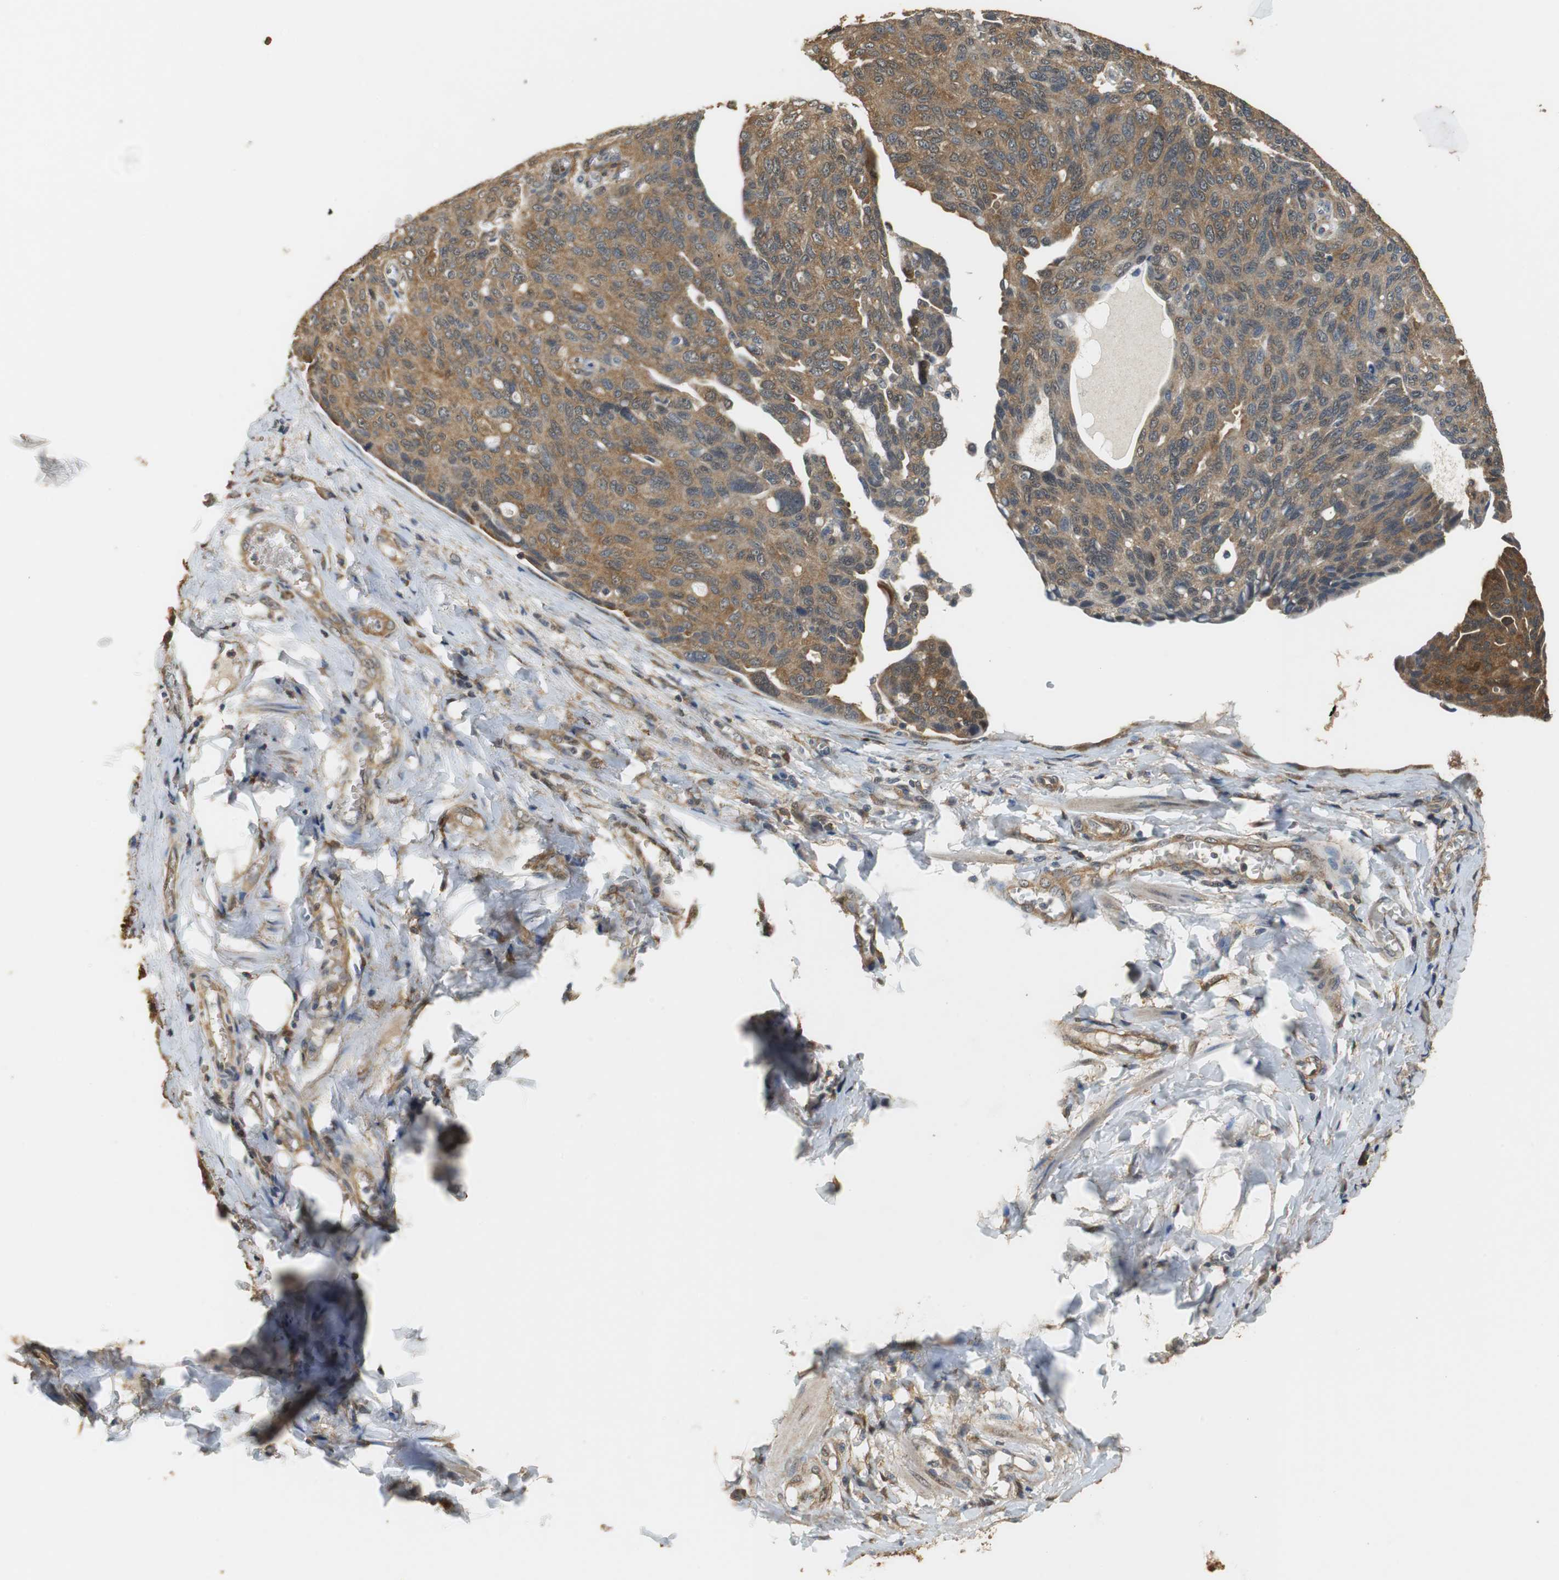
{"staining": {"intensity": "moderate", "quantity": ">75%", "location": "cytoplasmic/membranous"}, "tissue": "ovarian cancer", "cell_type": "Tumor cells", "image_type": "cancer", "snomed": [{"axis": "morphology", "description": "Carcinoma, endometroid"}, {"axis": "topography", "description": "Ovary"}], "caption": "An image showing moderate cytoplasmic/membranous expression in approximately >75% of tumor cells in ovarian cancer, as visualized by brown immunohistochemical staining.", "gene": "UBQLN2", "patient": {"sex": "female", "age": 60}}